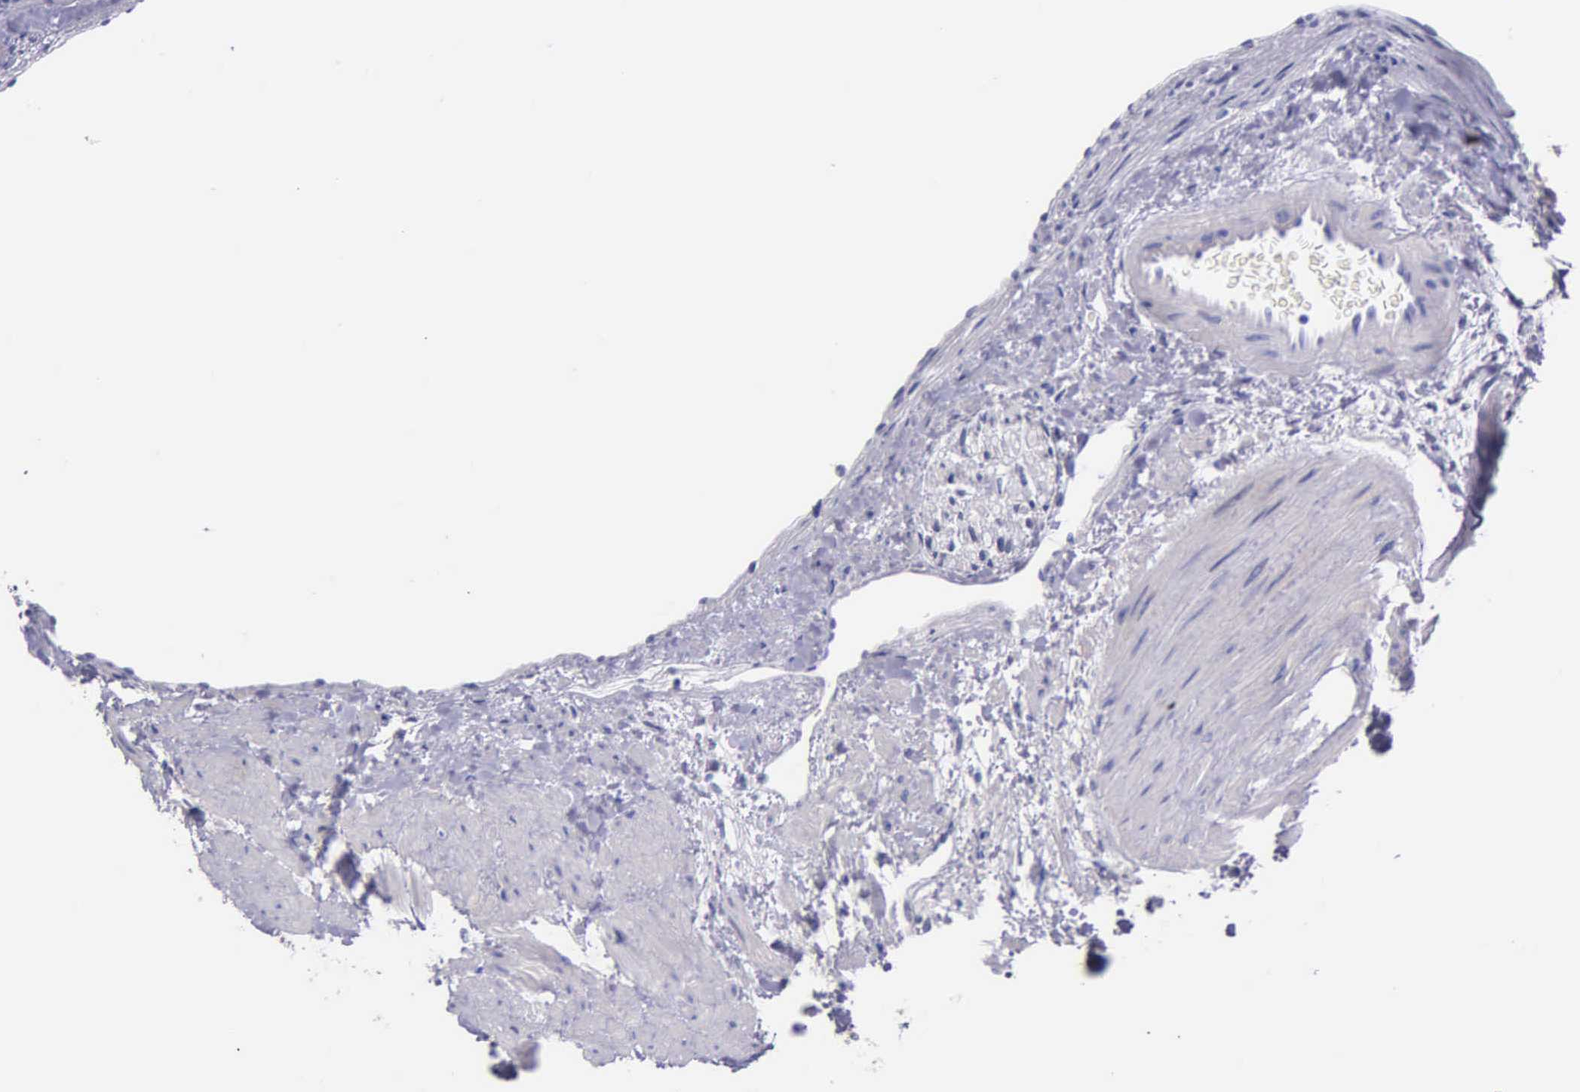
{"staining": {"intensity": "negative", "quantity": "none", "location": "none"}, "tissue": "renal cancer", "cell_type": "Tumor cells", "image_type": "cancer", "snomed": [{"axis": "morphology", "description": "Adenocarcinoma, NOS"}, {"axis": "topography", "description": "Kidney"}], "caption": "Human adenocarcinoma (renal) stained for a protein using immunohistochemistry (IHC) demonstrates no expression in tumor cells.", "gene": "GSTT2", "patient": {"sex": "female", "age": 60}}